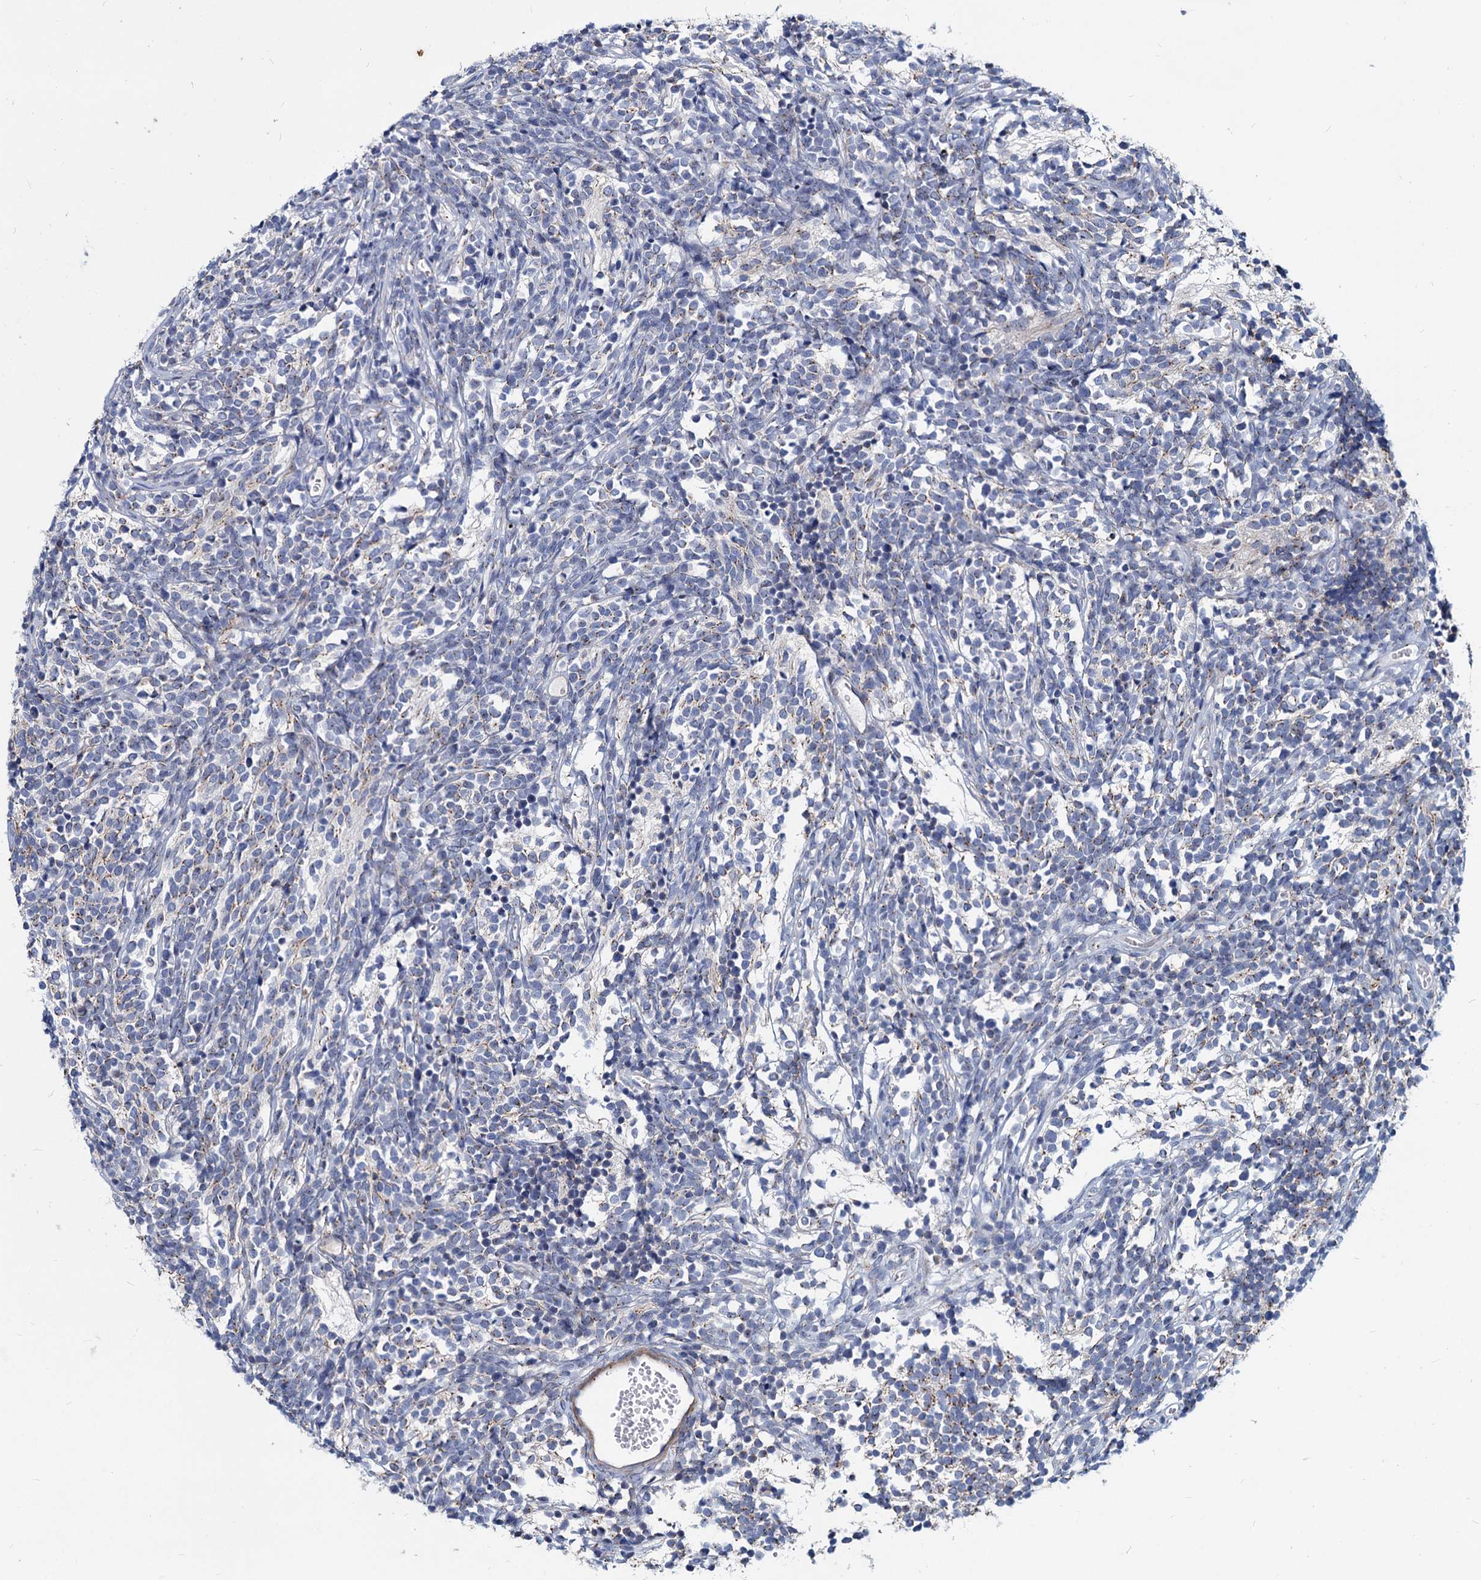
{"staining": {"intensity": "negative", "quantity": "none", "location": "none"}, "tissue": "glioma", "cell_type": "Tumor cells", "image_type": "cancer", "snomed": [{"axis": "morphology", "description": "Glioma, malignant, Low grade"}, {"axis": "topography", "description": "Brain"}], "caption": "Tumor cells show no significant protein expression in glioma. (Brightfield microscopy of DAB immunohistochemistry at high magnification).", "gene": "AGBL4", "patient": {"sex": "female", "age": 1}}